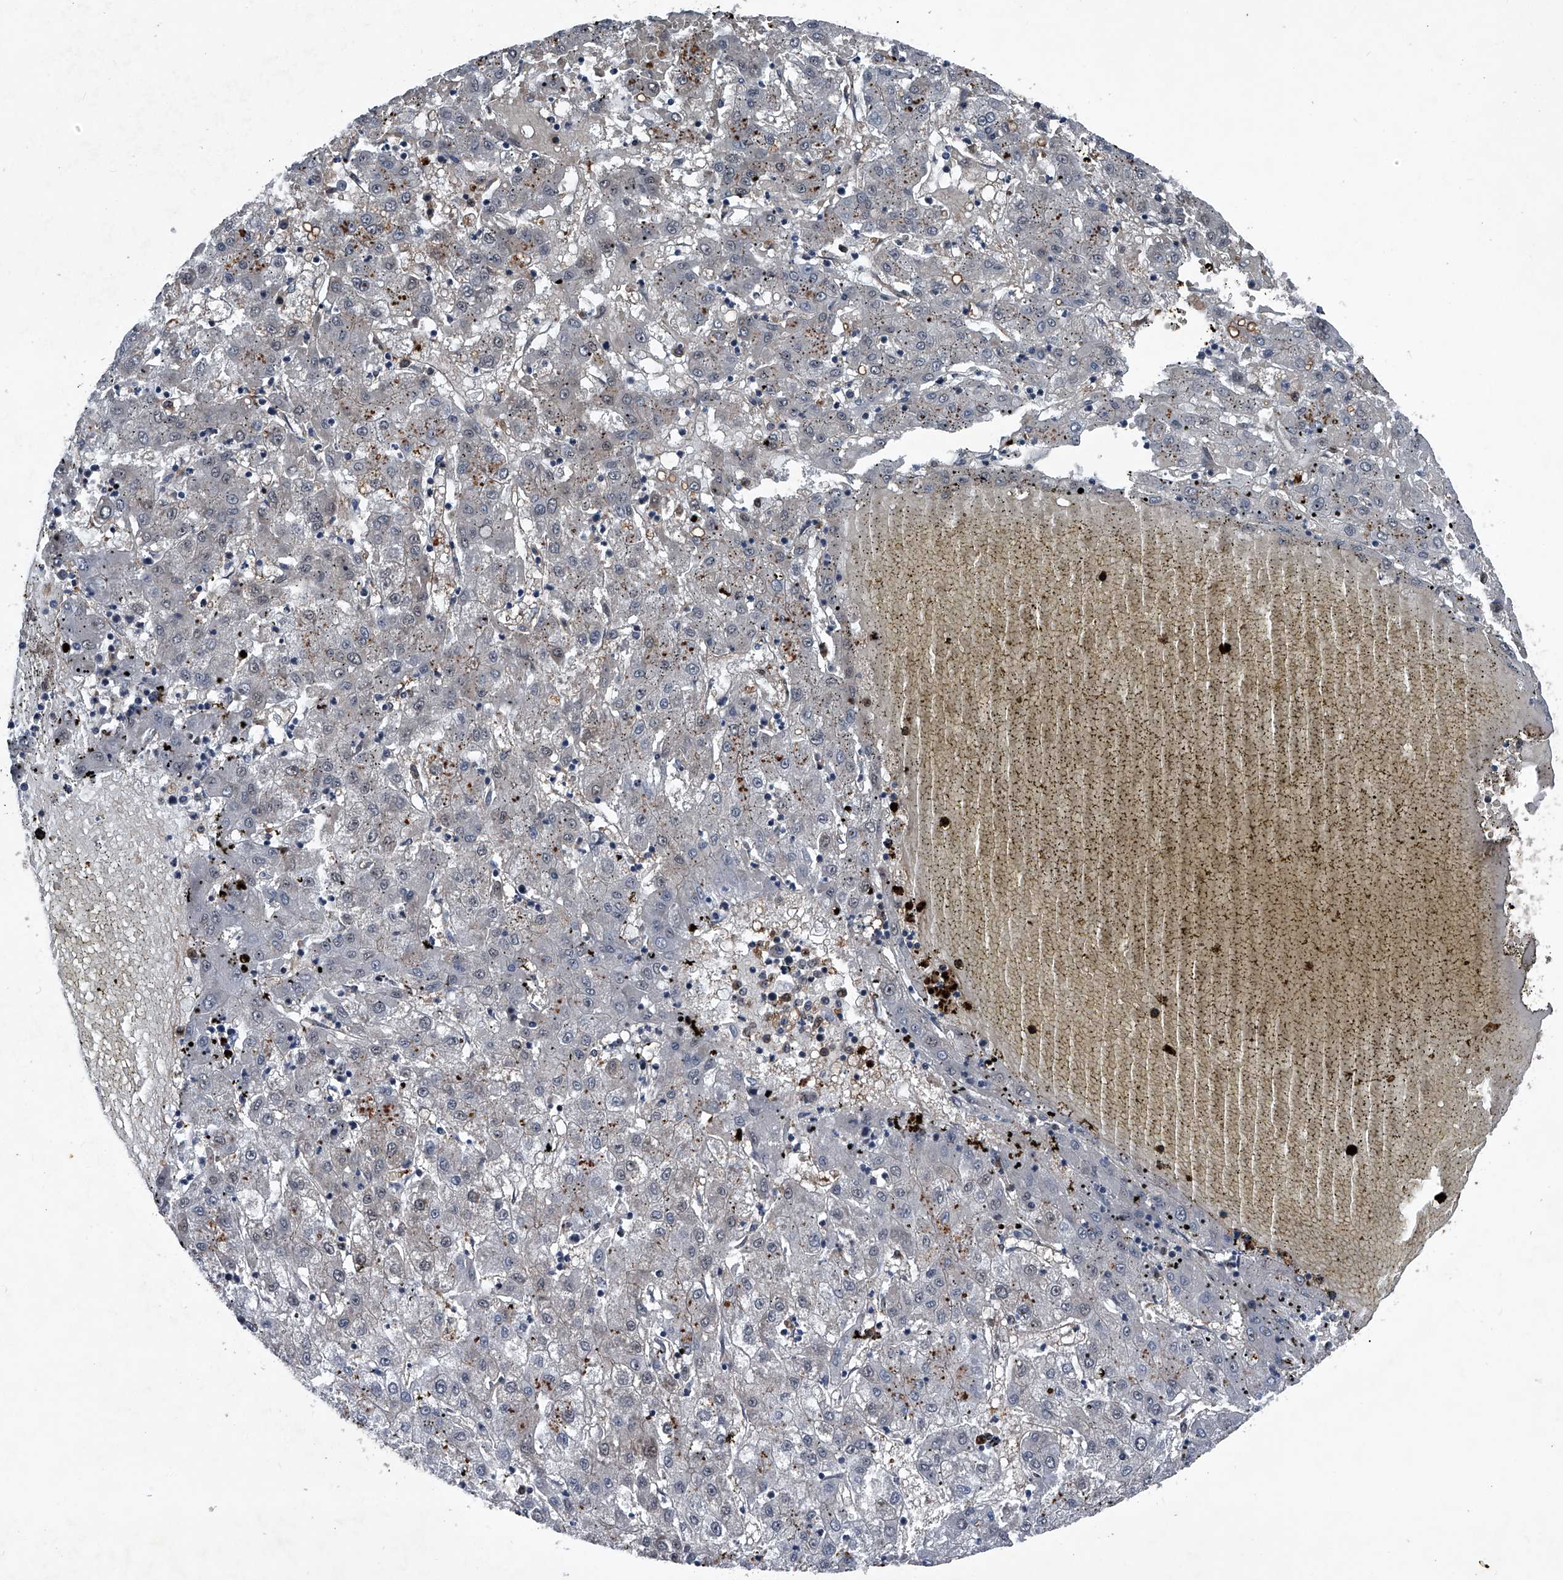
{"staining": {"intensity": "negative", "quantity": "none", "location": "none"}, "tissue": "liver cancer", "cell_type": "Tumor cells", "image_type": "cancer", "snomed": [{"axis": "morphology", "description": "Carcinoma, Hepatocellular, NOS"}, {"axis": "topography", "description": "Liver"}], "caption": "An immunohistochemistry micrograph of liver cancer is shown. There is no staining in tumor cells of liver cancer. (Brightfield microscopy of DAB immunohistochemistry (IHC) at high magnification).", "gene": "MAPKAP1", "patient": {"sex": "male", "age": 72}}